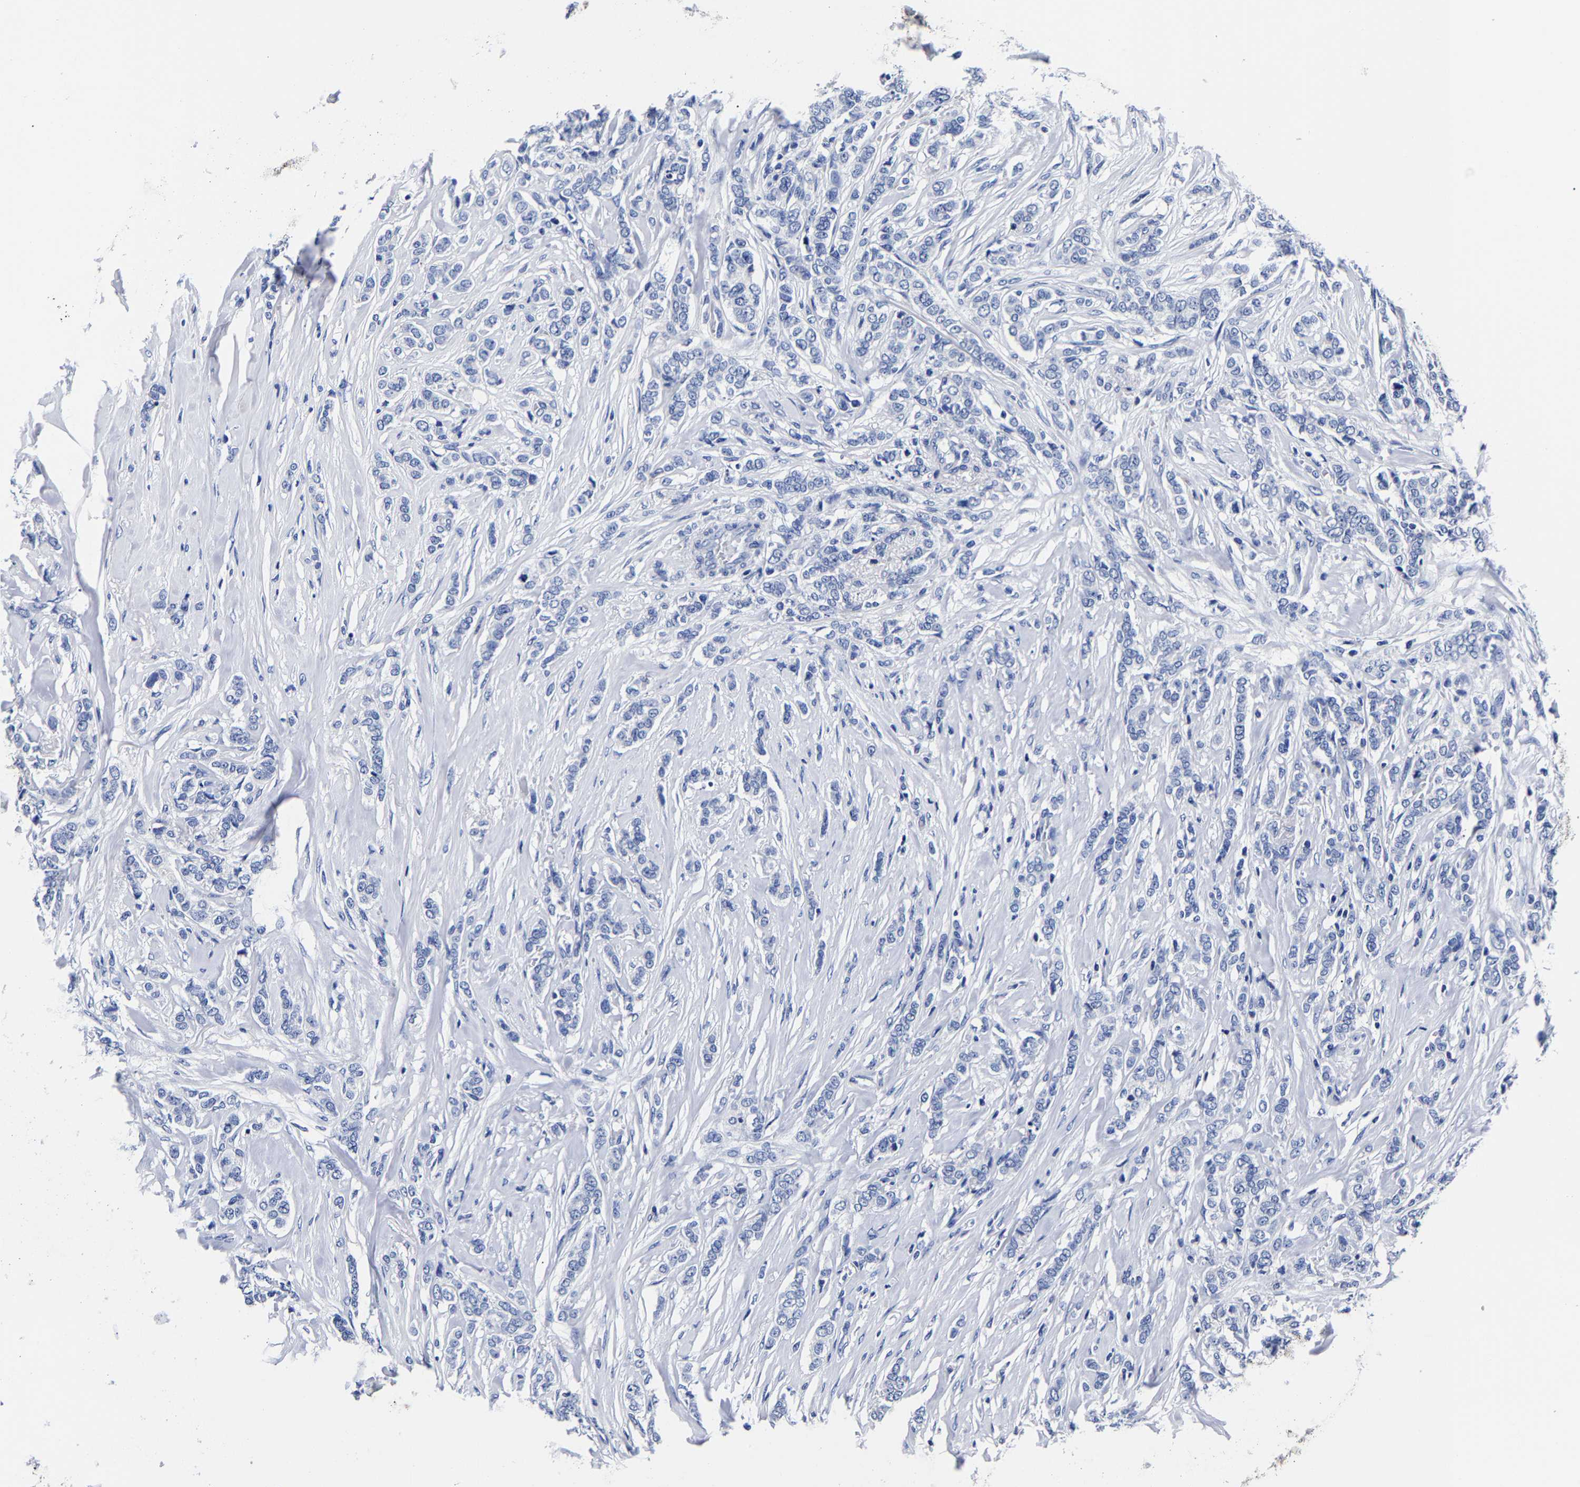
{"staining": {"intensity": "negative", "quantity": "none", "location": "none"}, "tissue": "breast cancer", "cell_type": "Tumor cells", "image_type": "cancer", "snomed": [{"axis": "morphology", "description": "Lobular carcinoma"}, {"axis": "topography", "description": "Skin"}, {"axis": "topography", "description": "Breast"}], "caption": "Immunohistochemical staining of human breast lobular carcinoma reveals no significant positivity in tumor cells. The staining is performed using DAB brown chromogen with nuclei counter-stained in using hematoxylin.", "gene": "CPA2", "patient": {"sex": "female", "age": 46}}